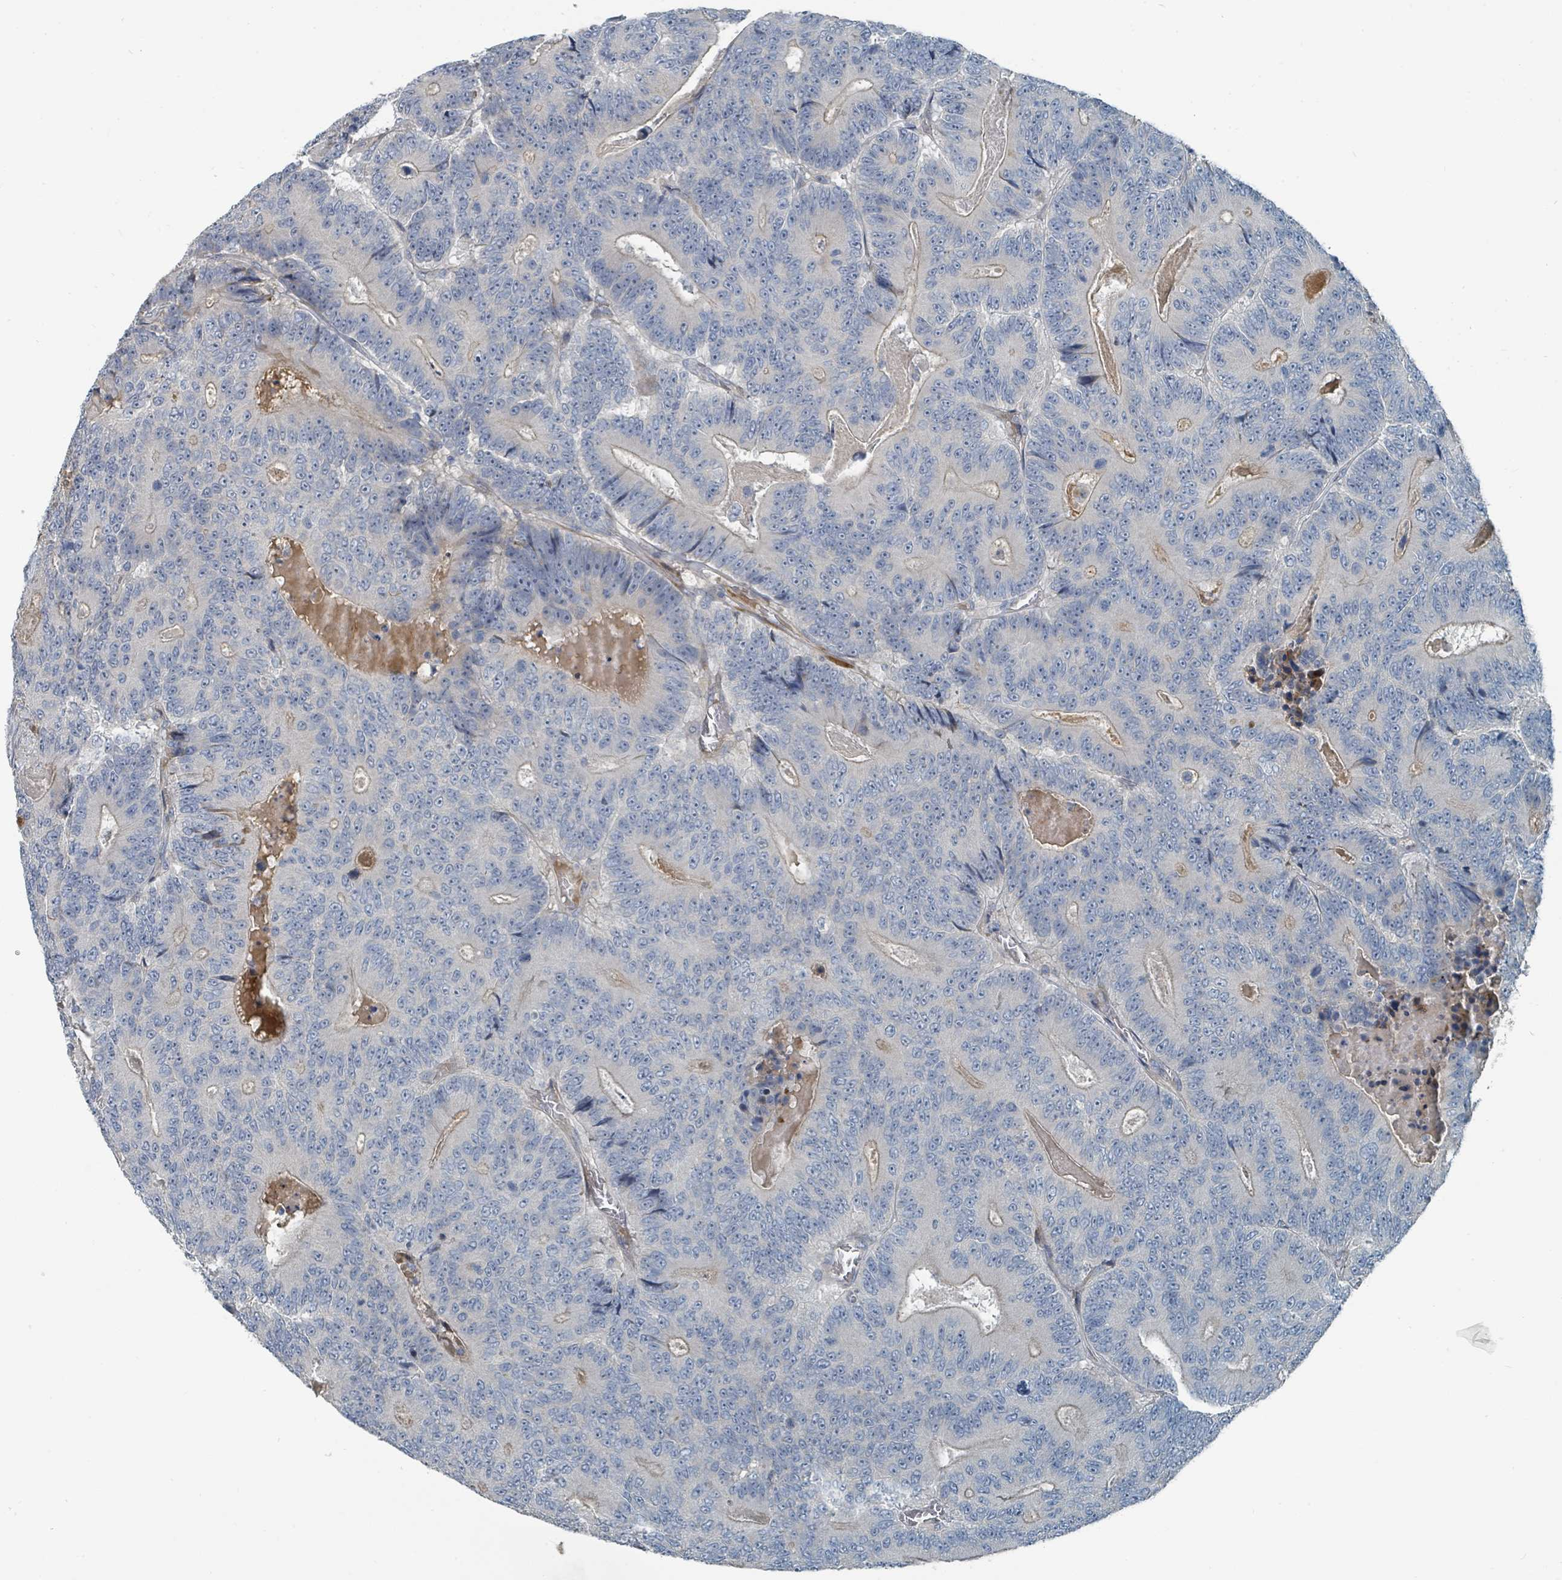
{"staining": {"intensity": "negative", "quantity": "none", "location": "none"}, "tissue": "colorectal cancer", "cell_type": "Tumor cells", "image_type": "cancer", "snomed": [{"axis": "morphology", "description": "Adenocarcinoma, NOS"}, {"axis": "topography", "description": "Colon"}], "caption": "Immunohistochemistry (IHC) of colorectal adenocarcinoma exhibits no positivity in tumor cells. (DAB (3,3'-diaminobenzidine) IHC, high magnification).", "gene": "SLC44A5", "patient": {"sex": "male", "age": 83}}